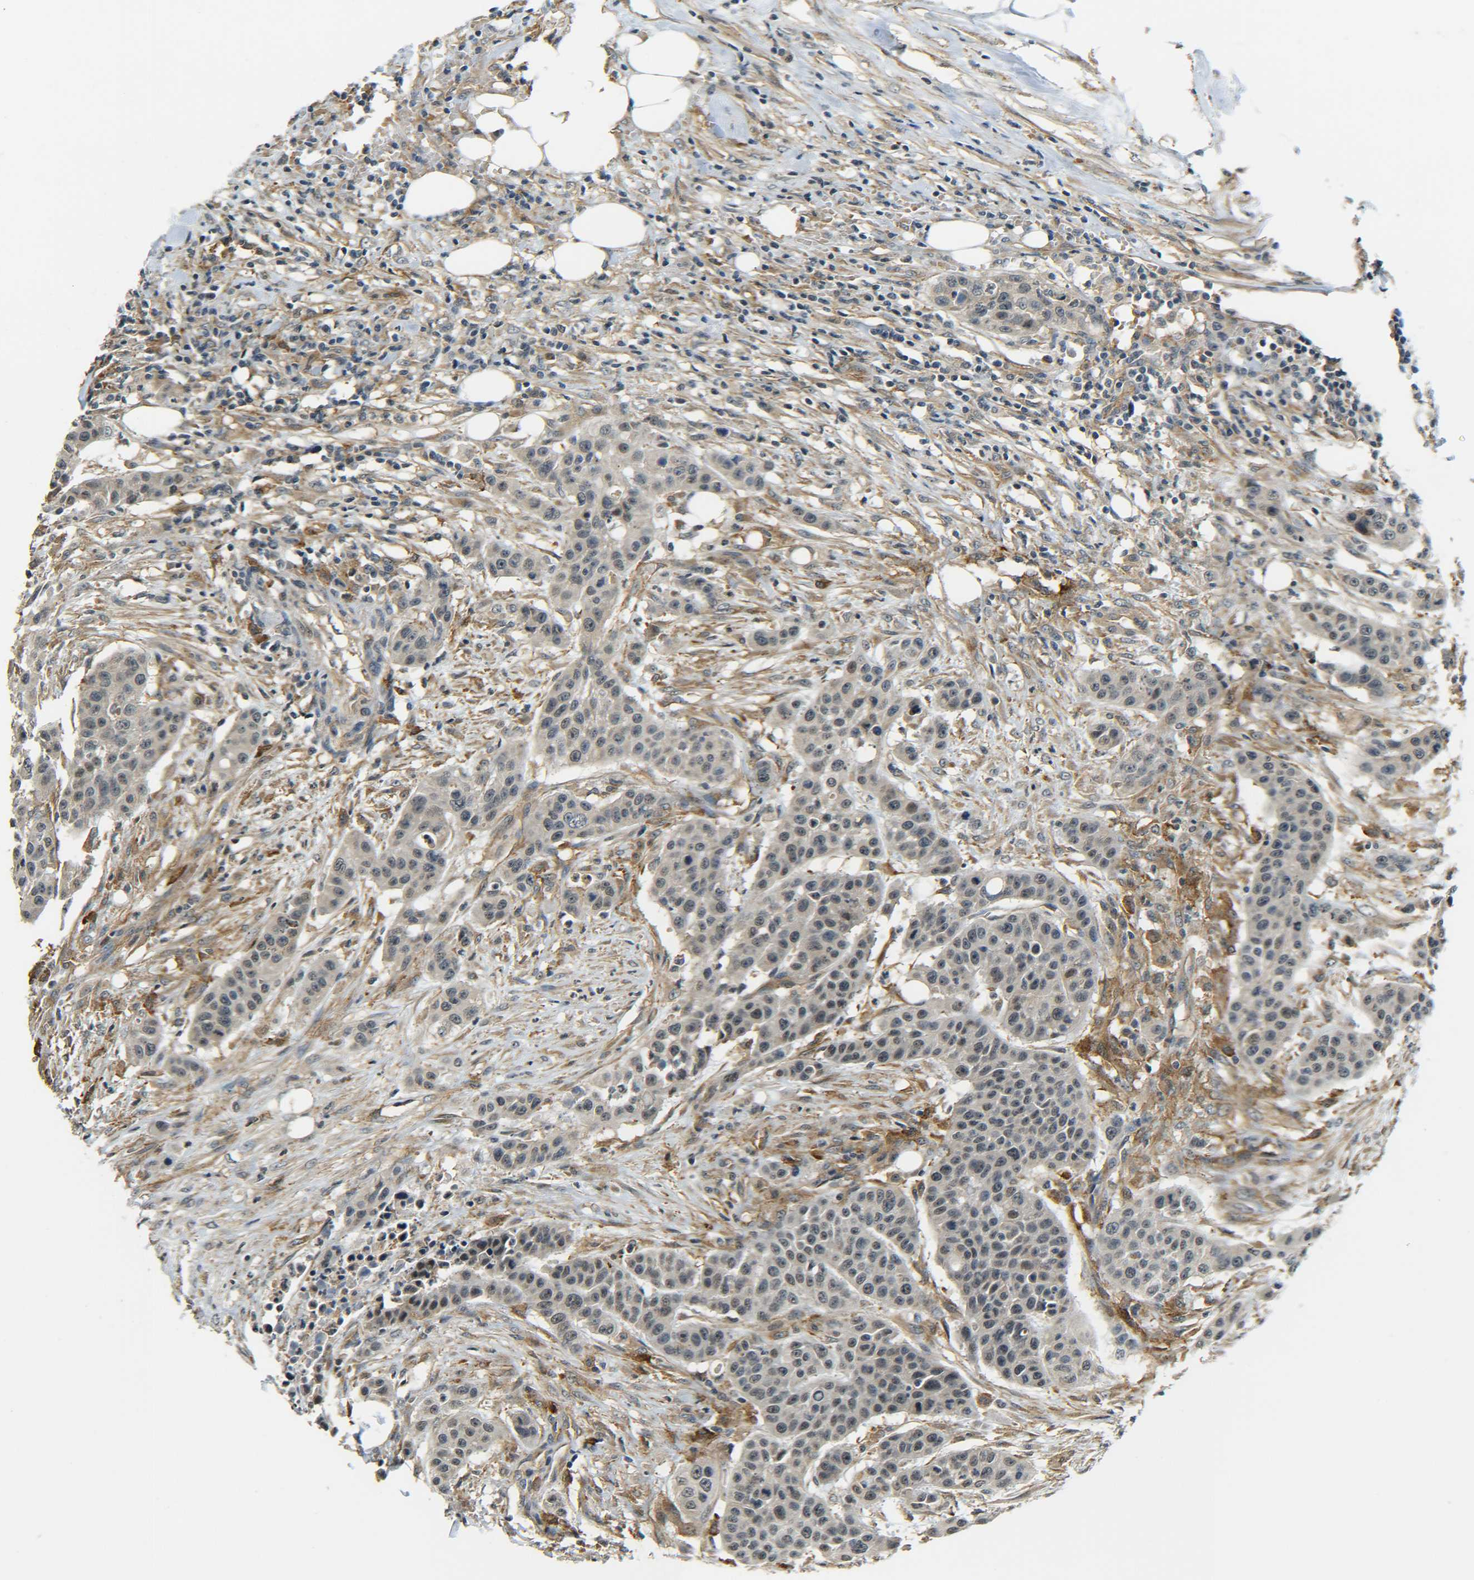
{"staining": {"intensity": "weak", "quantity": "25%-75%", "location": "nuclear"}, "tissue": "urothelial cancer", "cell_type": "Tumor cells", "image_type": "cancer", "snomed": [{"axis": "morphology", "description": "Urothelial carcinoma, High grade"}, {"axis": "topography", "description": "Urinary bladder"}], "caption": "Immunohistochemical staining of urothelial carcinoma (high-grade) demonstrates weak nuclear protein positivity in about 25%-75% of tumor cells. (DAB (3,3'-diaminobenzidine) IHC with brightfield microscopy, high magnification).", "gene": "DAB2", "patient": {"sex": "male", "age": 74}}